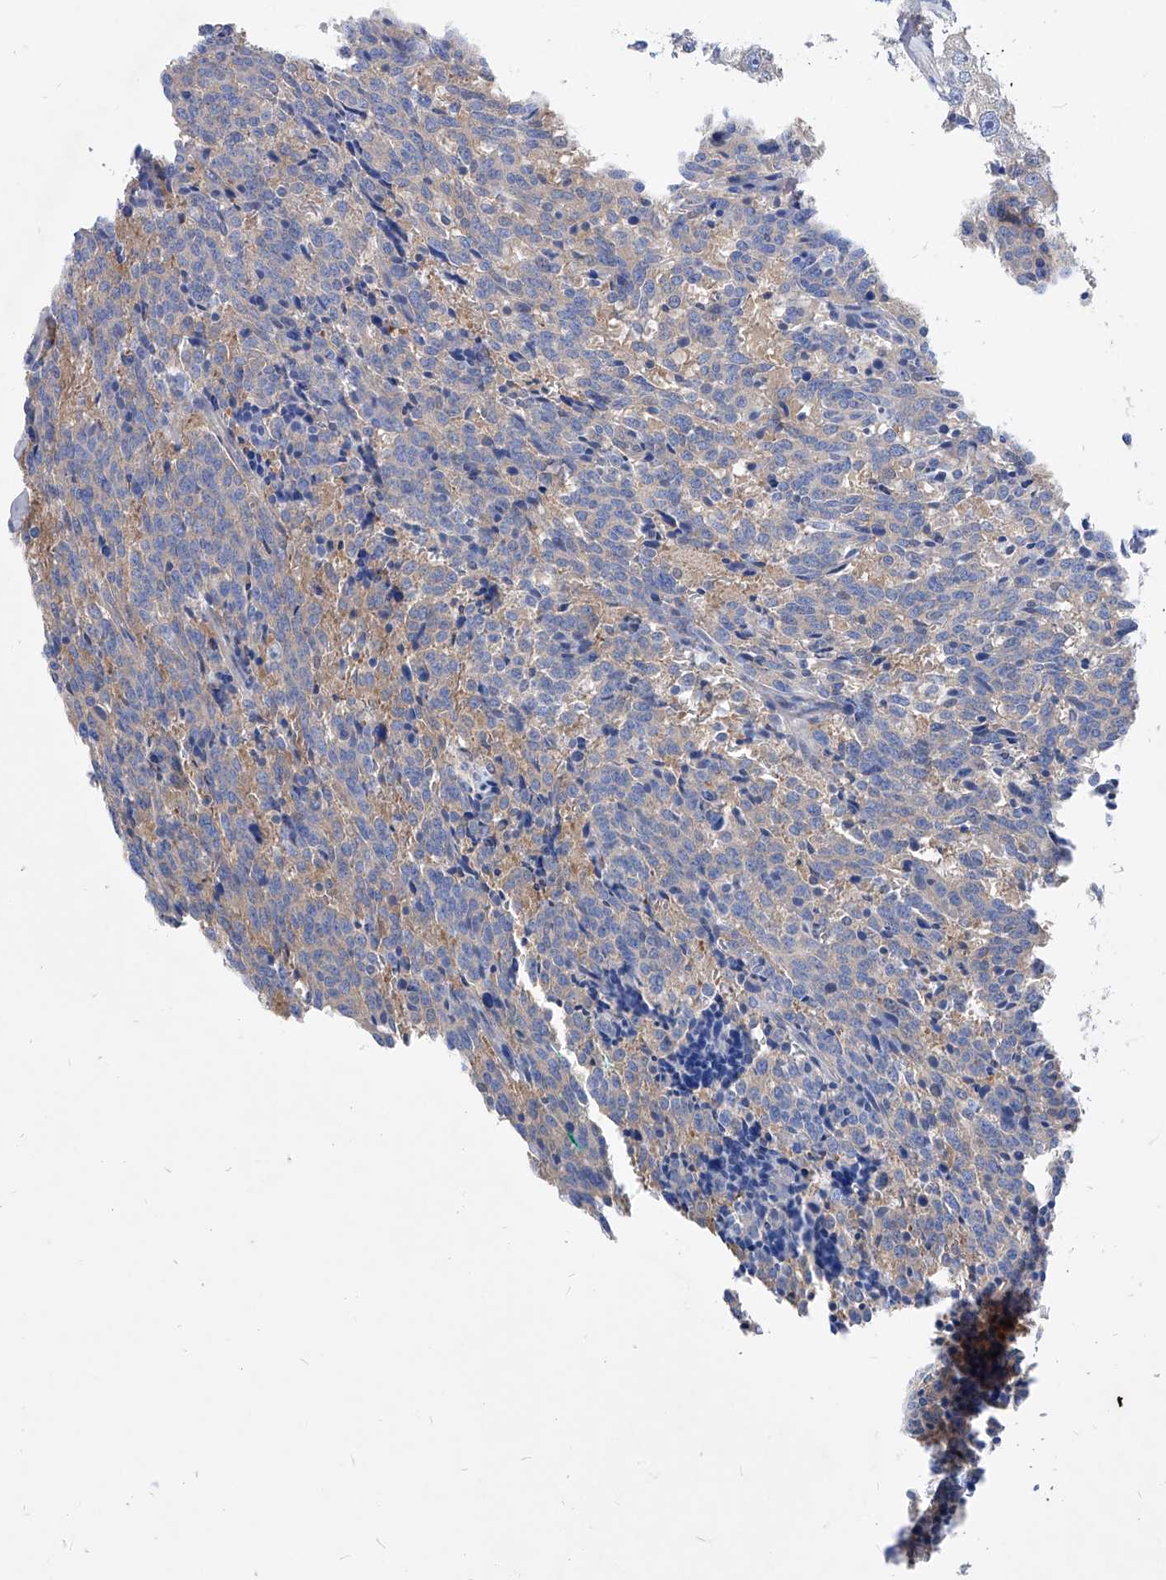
{"staining": {"intensity": "weak", "quantity": "<25%", "location": "cytoplasmic/membranous"}, "tissue": "carcinoid", "cell_type": "Tumor cells", "image_type": "cancer", "snomed": [{"axis": "morphology", "description": "Carcinoid, malignant, NOS"}, {"axis": "topography", "description": "Lung"}], "caption": "This is a image of immunohistochemistry (IHC) staining of carcinoid (malignant), which shows no expression in tumor cells. (DAB (3,3'-diaminobenzidine) IHC visualized using brightfield microscopy, high magnification).", "gene": "XPNPEP1", "patient": {"sex": "female", "age": 46}}